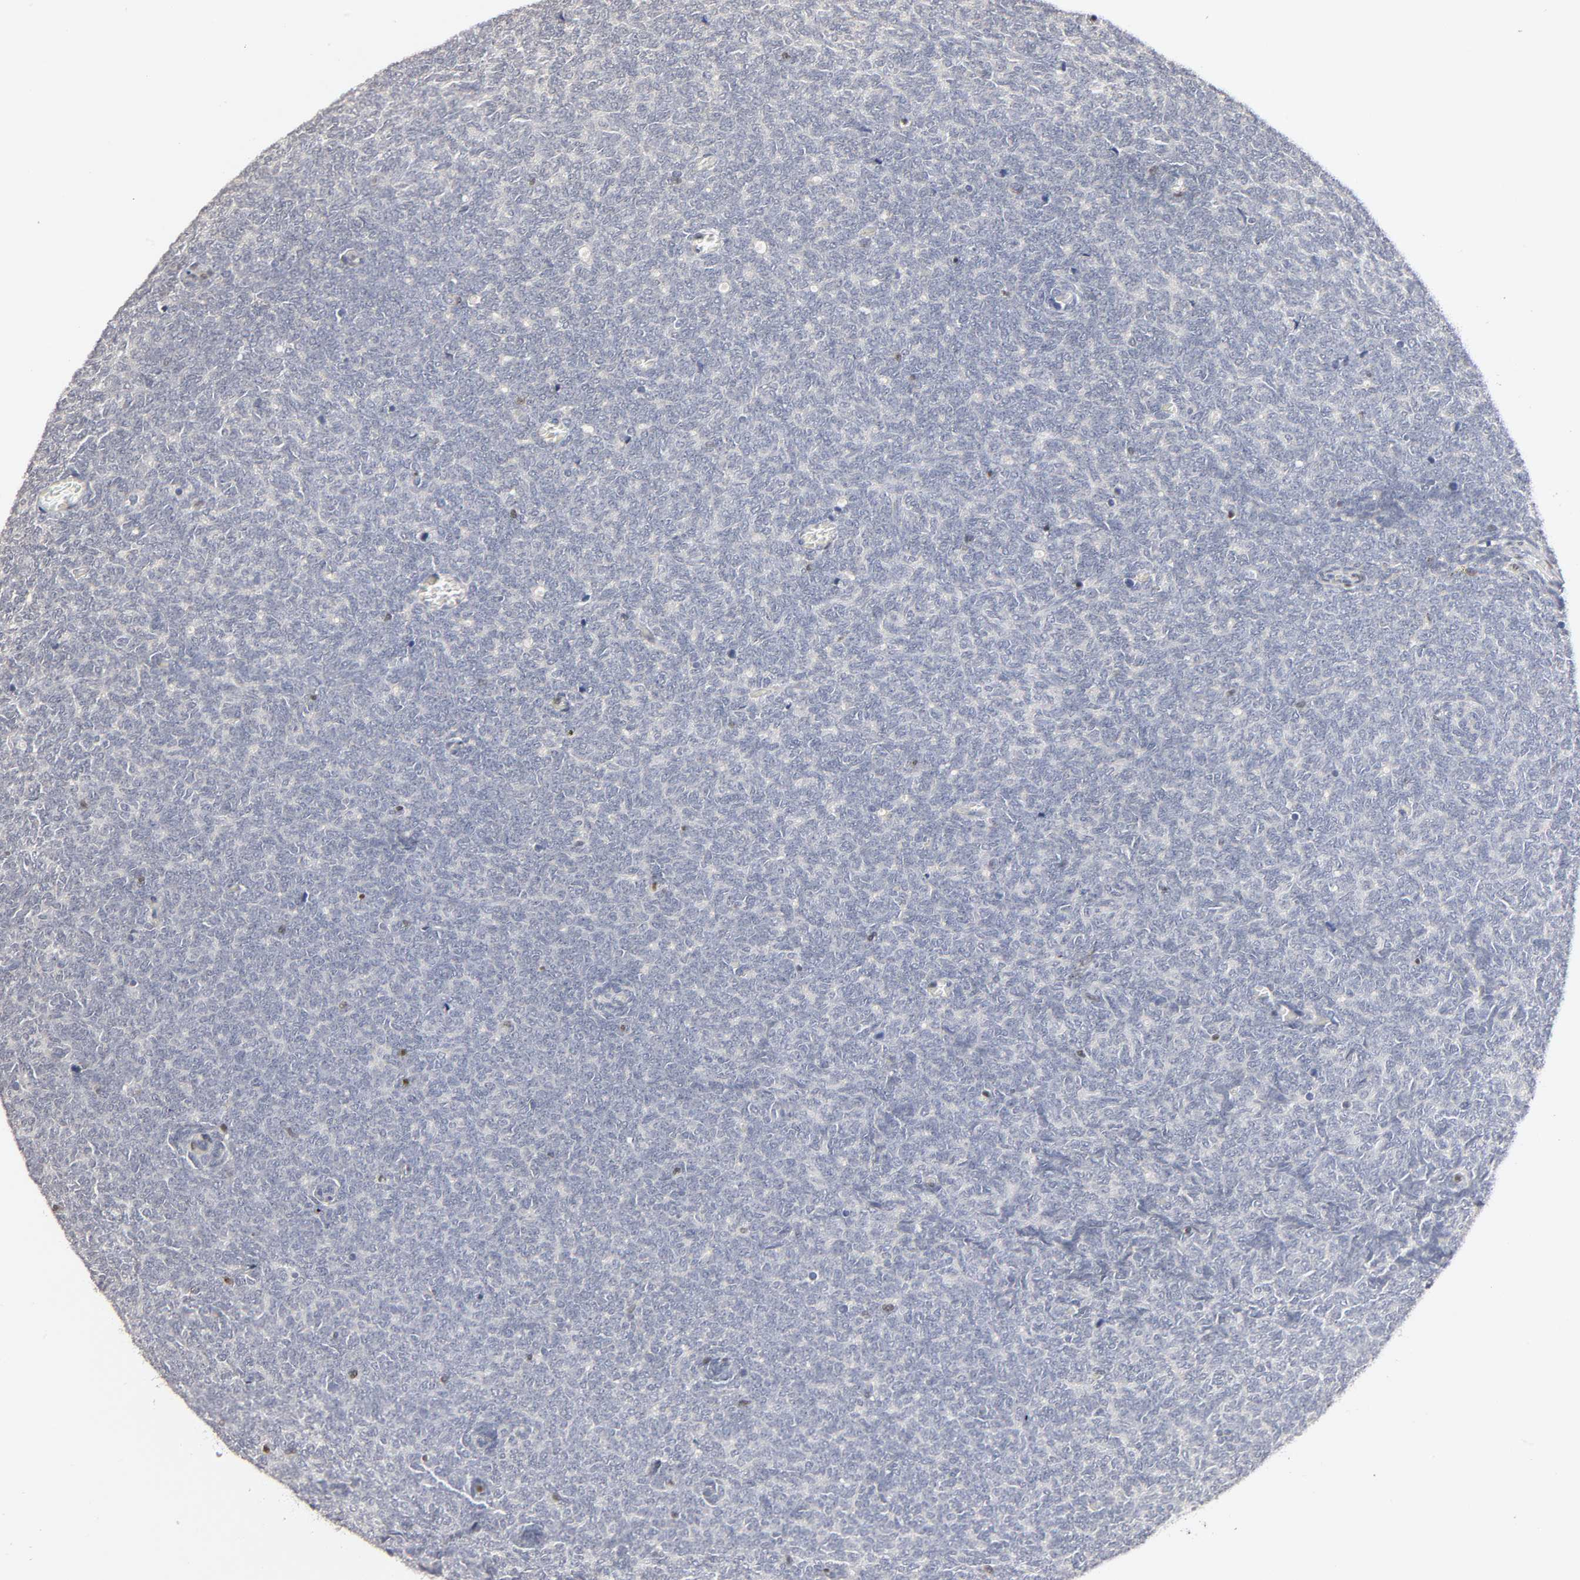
{"staining": {"intensity": "negative", "quantity": "none", "location": "none"}, "tissue": "renal cancer", "cell_type": "Tumor cells", "image_type": "cancer", "snomed": [{"axis": "morphology", "description": "Neoplasm, malignant, NOS"}, {"axis": "topography", "description": "Kidney"}], "caption": "Immunohistochemistry micrograph of human renal cancer stained for a protein (brown), which shows no positivity in tumor cells. (Stains: DAB immunohistochemistry with hematoxylin counter stain, Microscopy: brightfield microscopy at high magnification).", "gene": "RUNX1", "patient": {"sex": "male", "age": 28}}